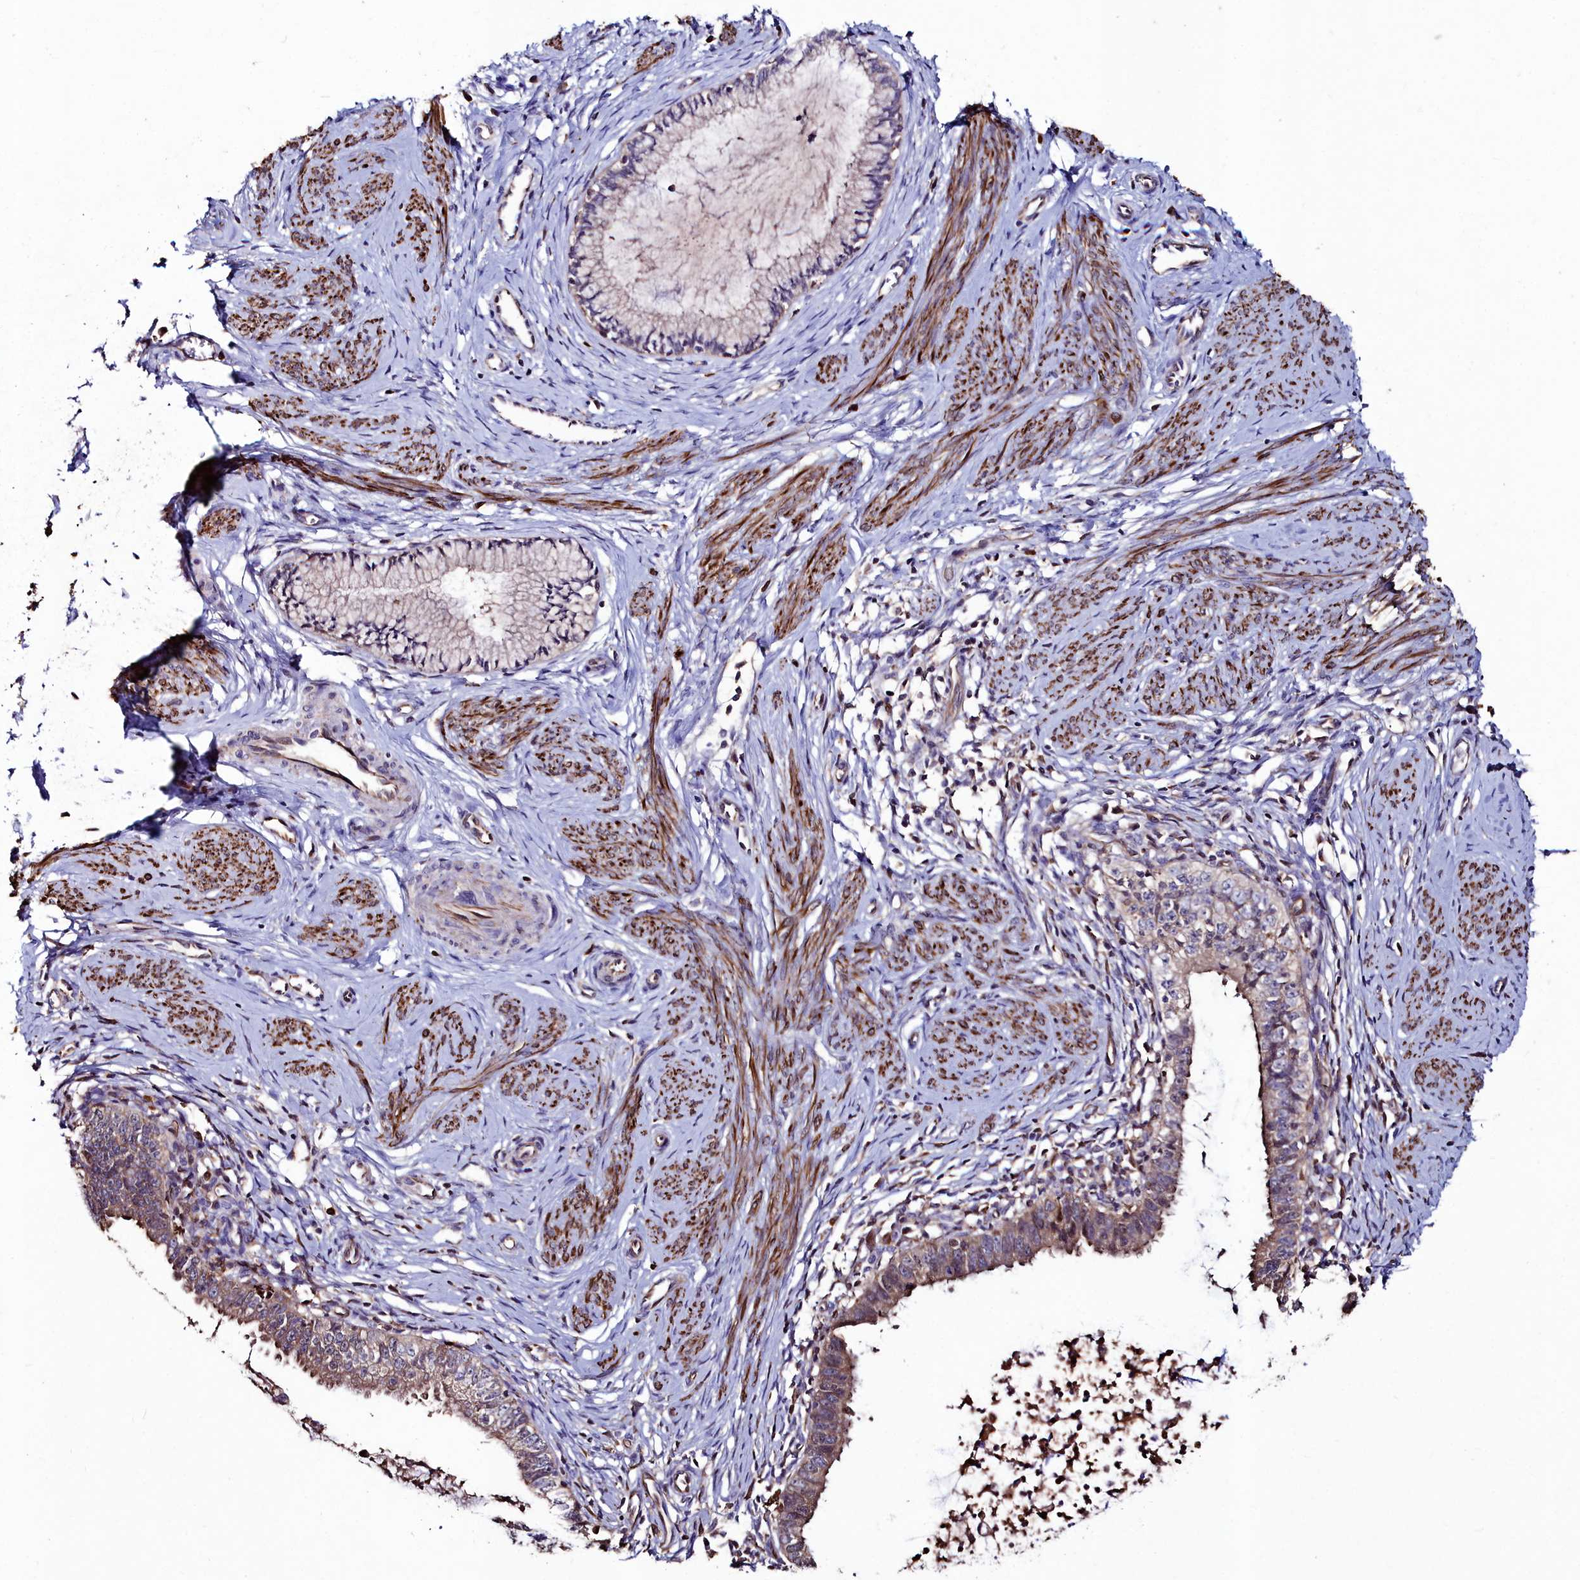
{"staining": {"intensity": "moderate", "quantity": ">75%", "location": "cytoplasmic/membranous"}, "tissue": "cervical cancer", "cell_type": "Tumor cells", "image_type": "cancer", "snomed": [{"axis": "morphology", "description": "Adenocarcinoma, NOS"}, {"axis": "topography", "description": "Cervix"}], "caption": "Protein expression analysis of cervical adenocarcinoma demonstrates moderate cytoplasmic/membranous expression in approximately >75% of tumor cells. (DAB IHC, brown staining for protein, blue staining for nuclei).", "gene": "AMBRA1", "patient": {"sex": "female", "age": 36}}